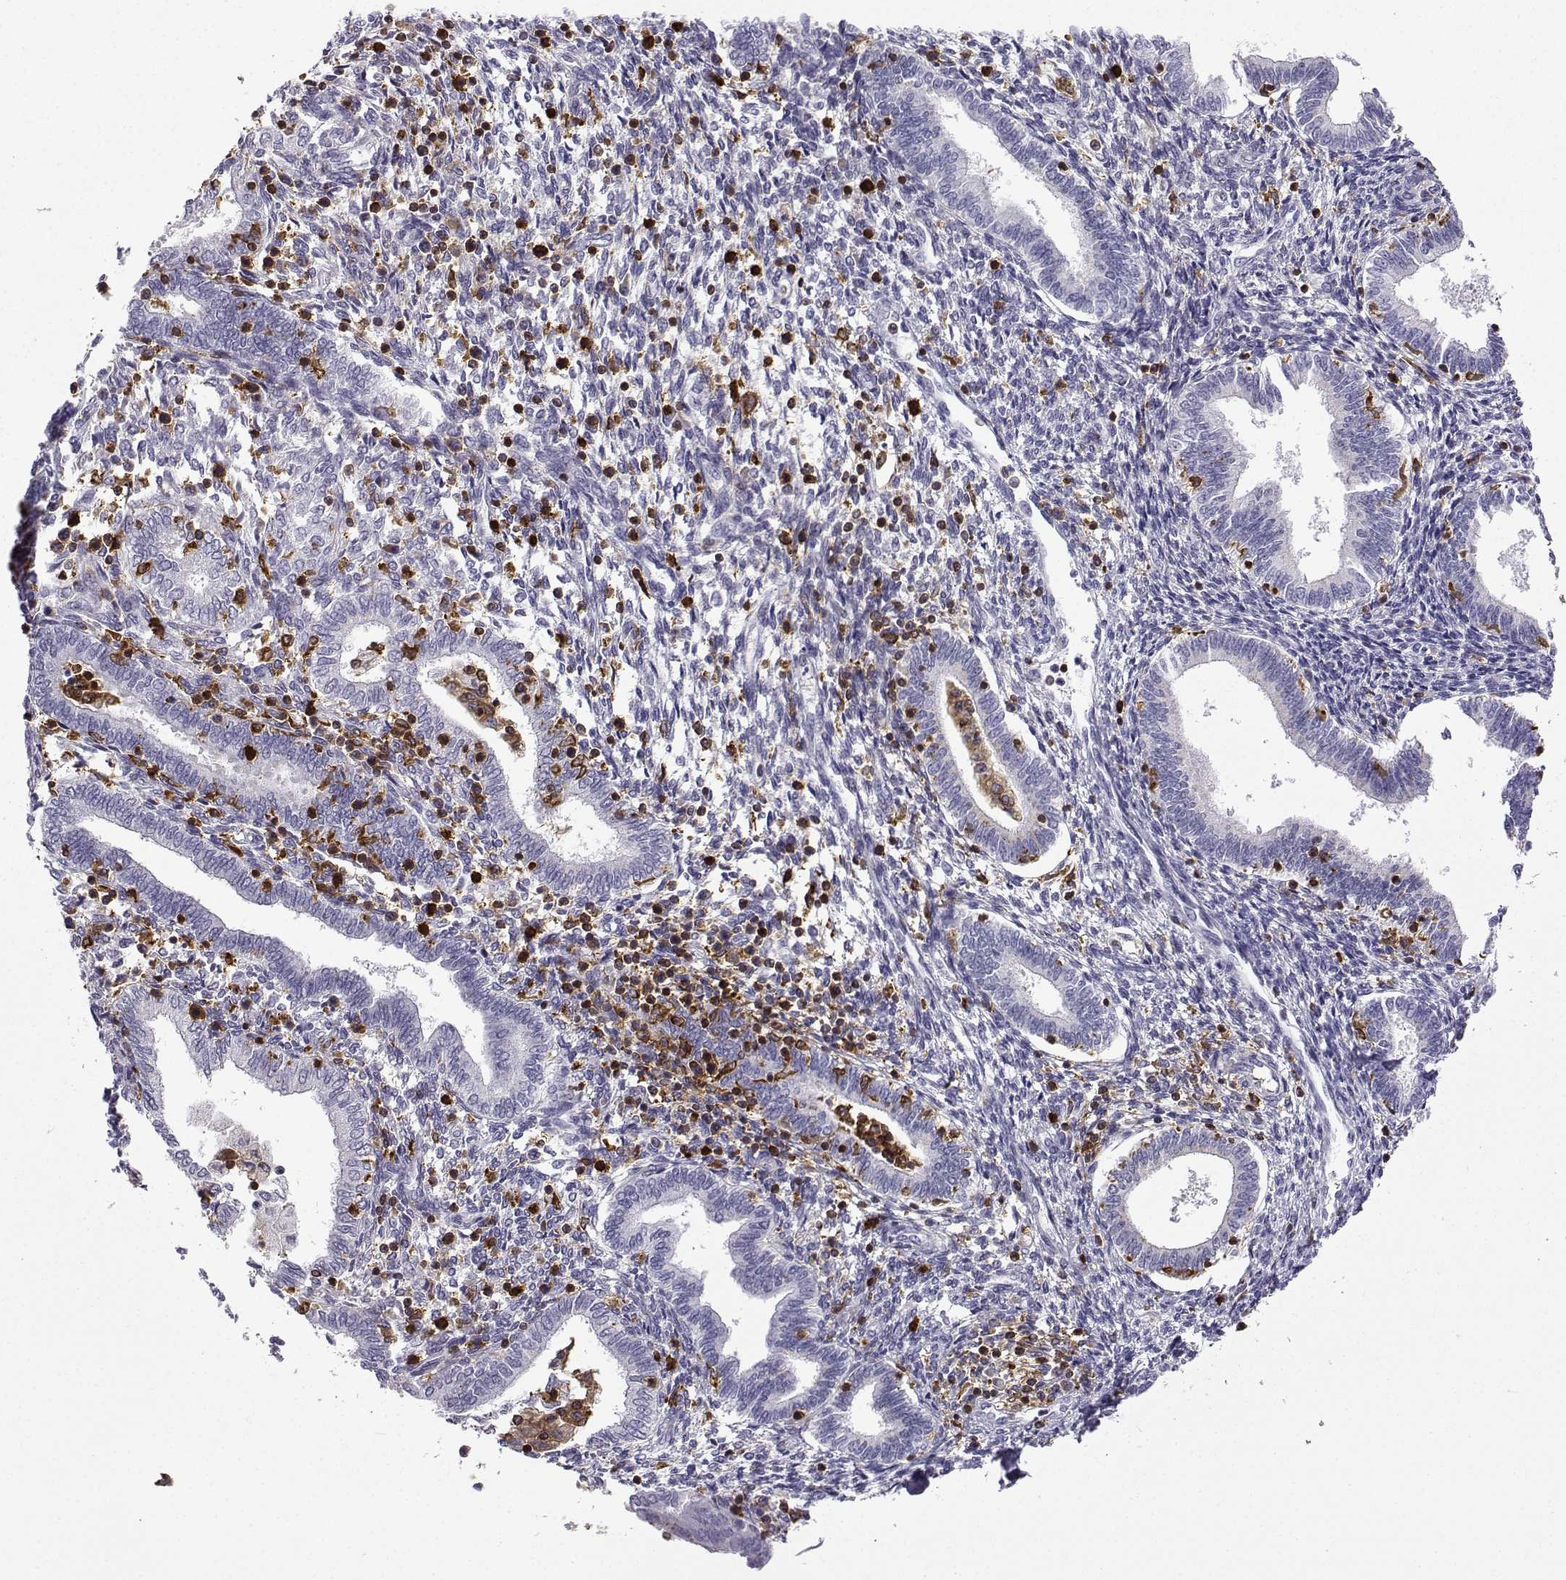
{"staining": {"intensity": "negative", "quantity": "none", "location": "none"}, "tissue": "endometrium", "cell_type": "Cells in endometrial stroma", "image_type": "normal", "snomed": [{"axis": "morphology", "description": "Normal tissue, NOS"}, {"axis": "topography", "description": "Endometrium"}], "caption": "The photomicrograph demonstrates no significant staining in cells in endometrial stroma of endometrium.", "gene": "DOCK10", "patient": {"sex": "female", "age": 42}}